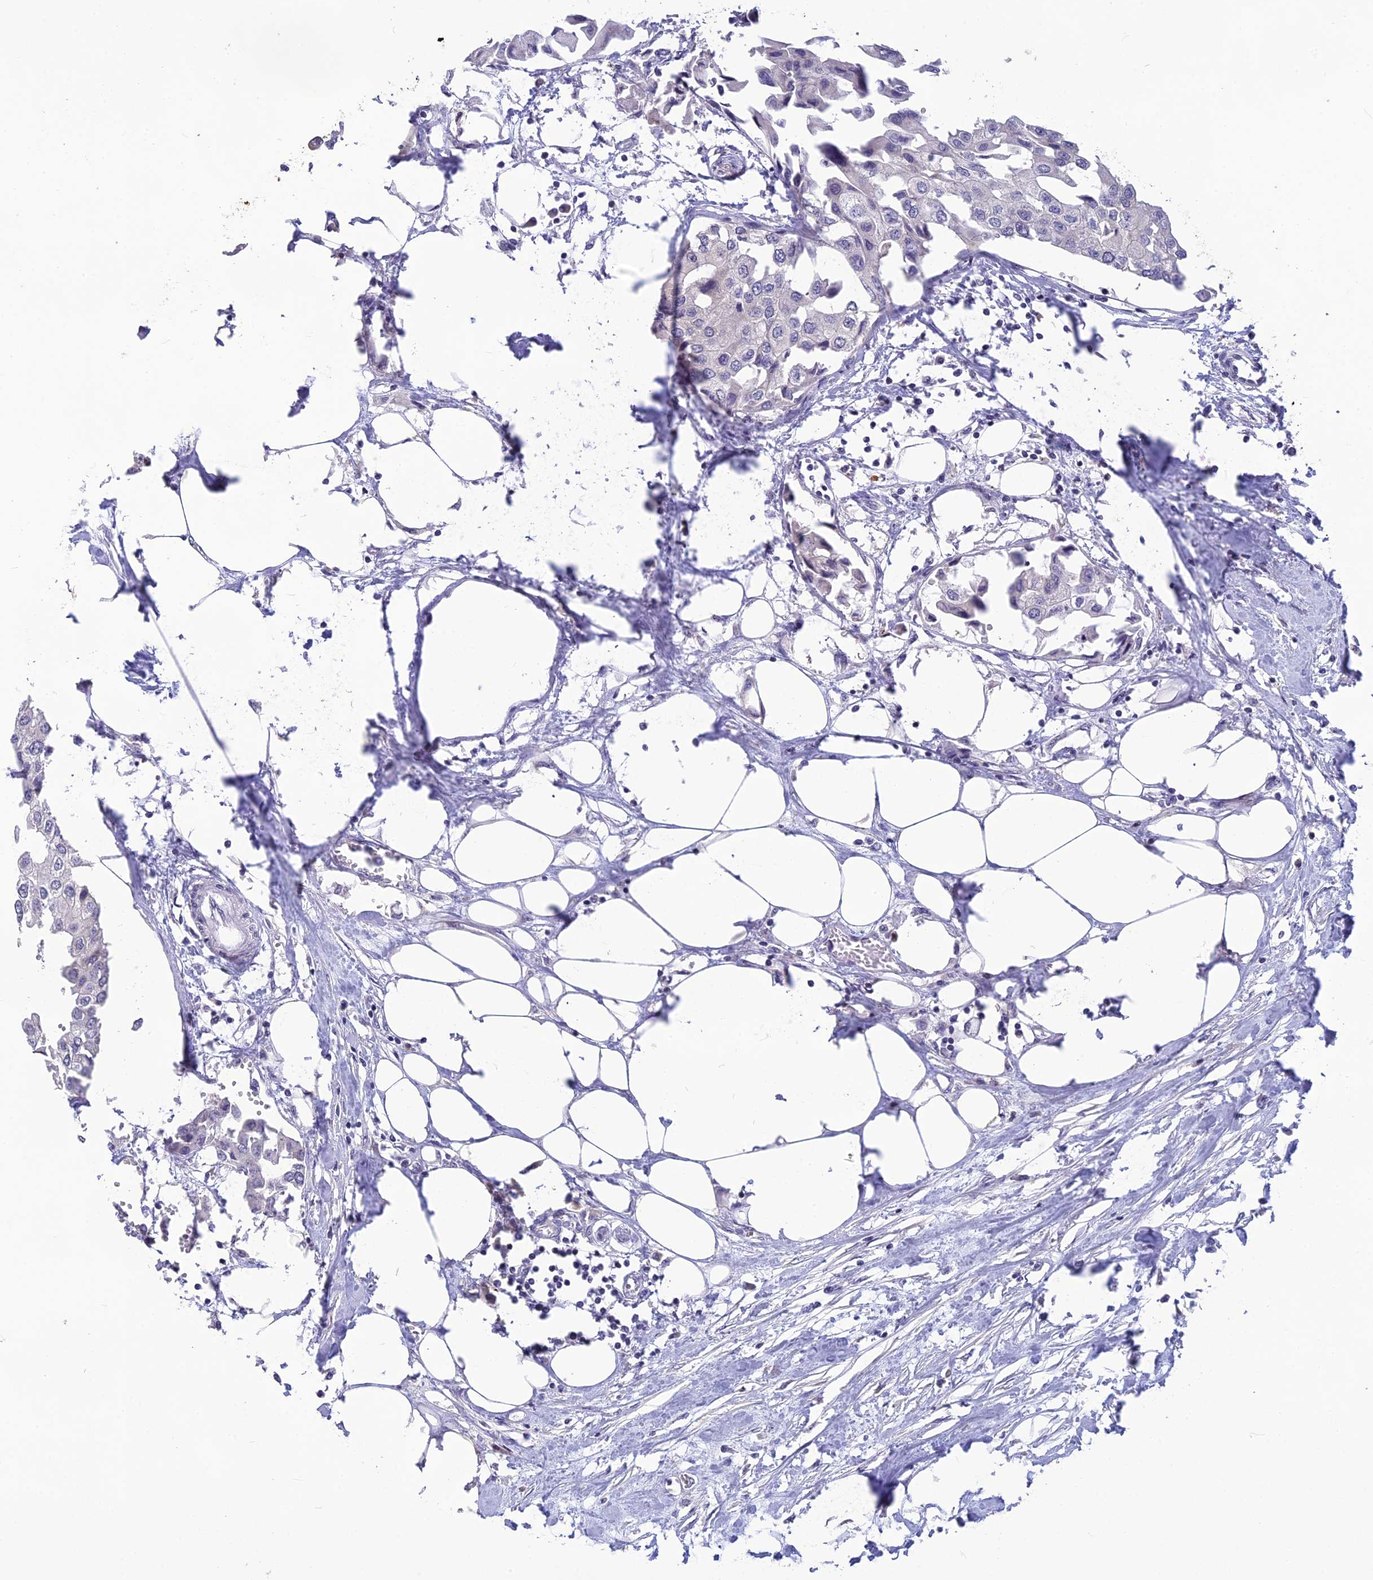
{"staining": {"intensity": "negative", "quantity": "none", "location": "none"}, "tissue": "urothelial cancer", "cell_type": "Tumor cells", "image_type": "cancer", "snomed": [{"axis": "morphology", "description": "Urothelial carcinoma, High grade"}, {"axis": "topography", "description": "Urinary bladder"}], "caption": "DAB immunohistochemical staining of human urothelial cancer reveals no significant staining in tumor cells.", "gene": "TMEM134", "patient": {"sex": "male", "age": 64}}